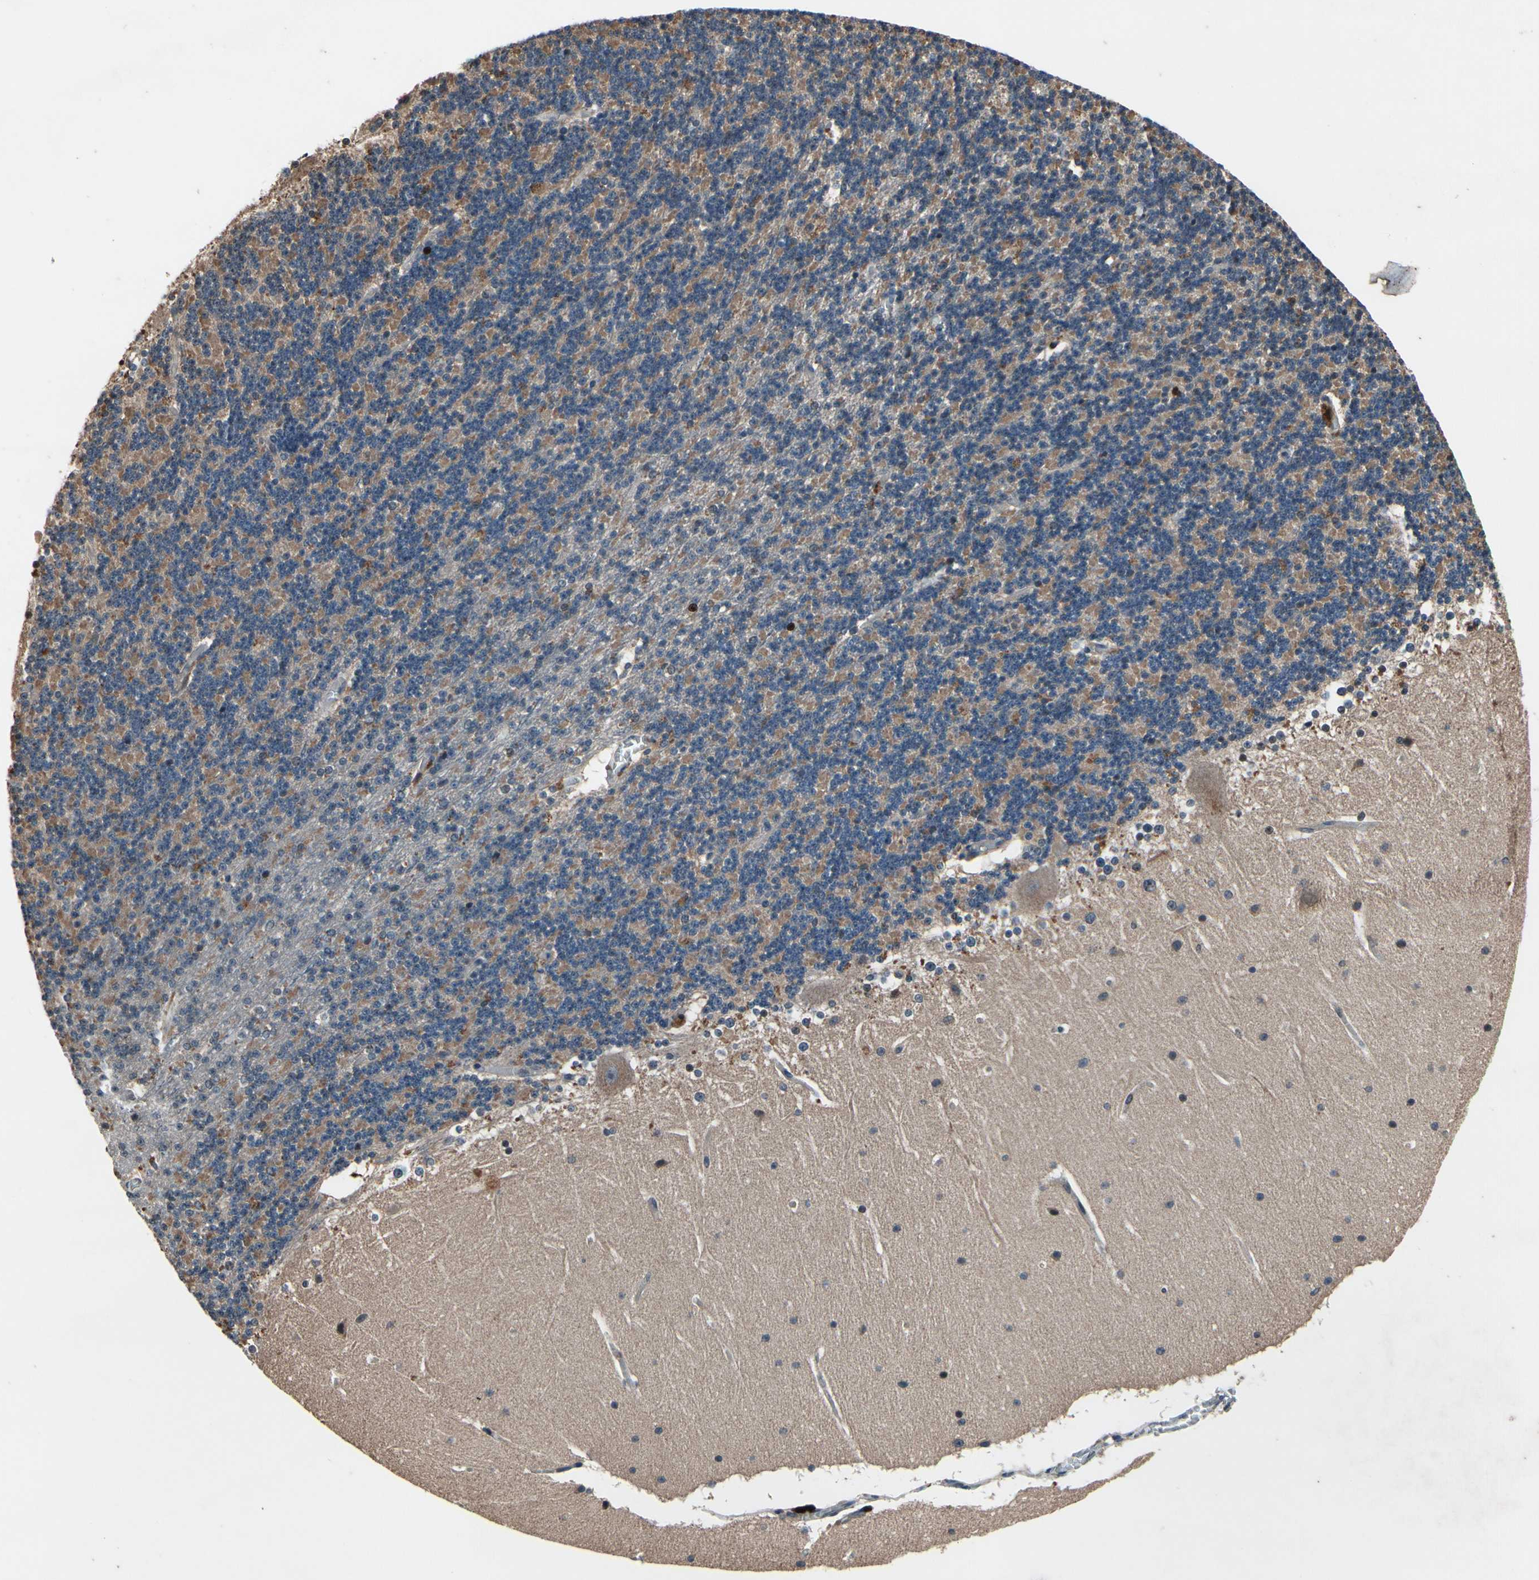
{"staining": {"intensity": "weak", "quantity": "25%-75%", "location": "nuclear"}, "tissue": "cerebellum", "cell_type": "Cells in granular layer", "image_type": "normal", "snomed": [{"axis": "morphology", "description": "Normal tissue, NOS"}, {"axis": "topography", "description": "Cerebellum"}], "caption": "Brown immunohistochemical staining in unremarkable cerebellum reveals weak nuclear staining in approximately 25%-75% of cells in granular layer.", "gene": "MBTPS2", "patient": {"sex": "female", "age": 19}}